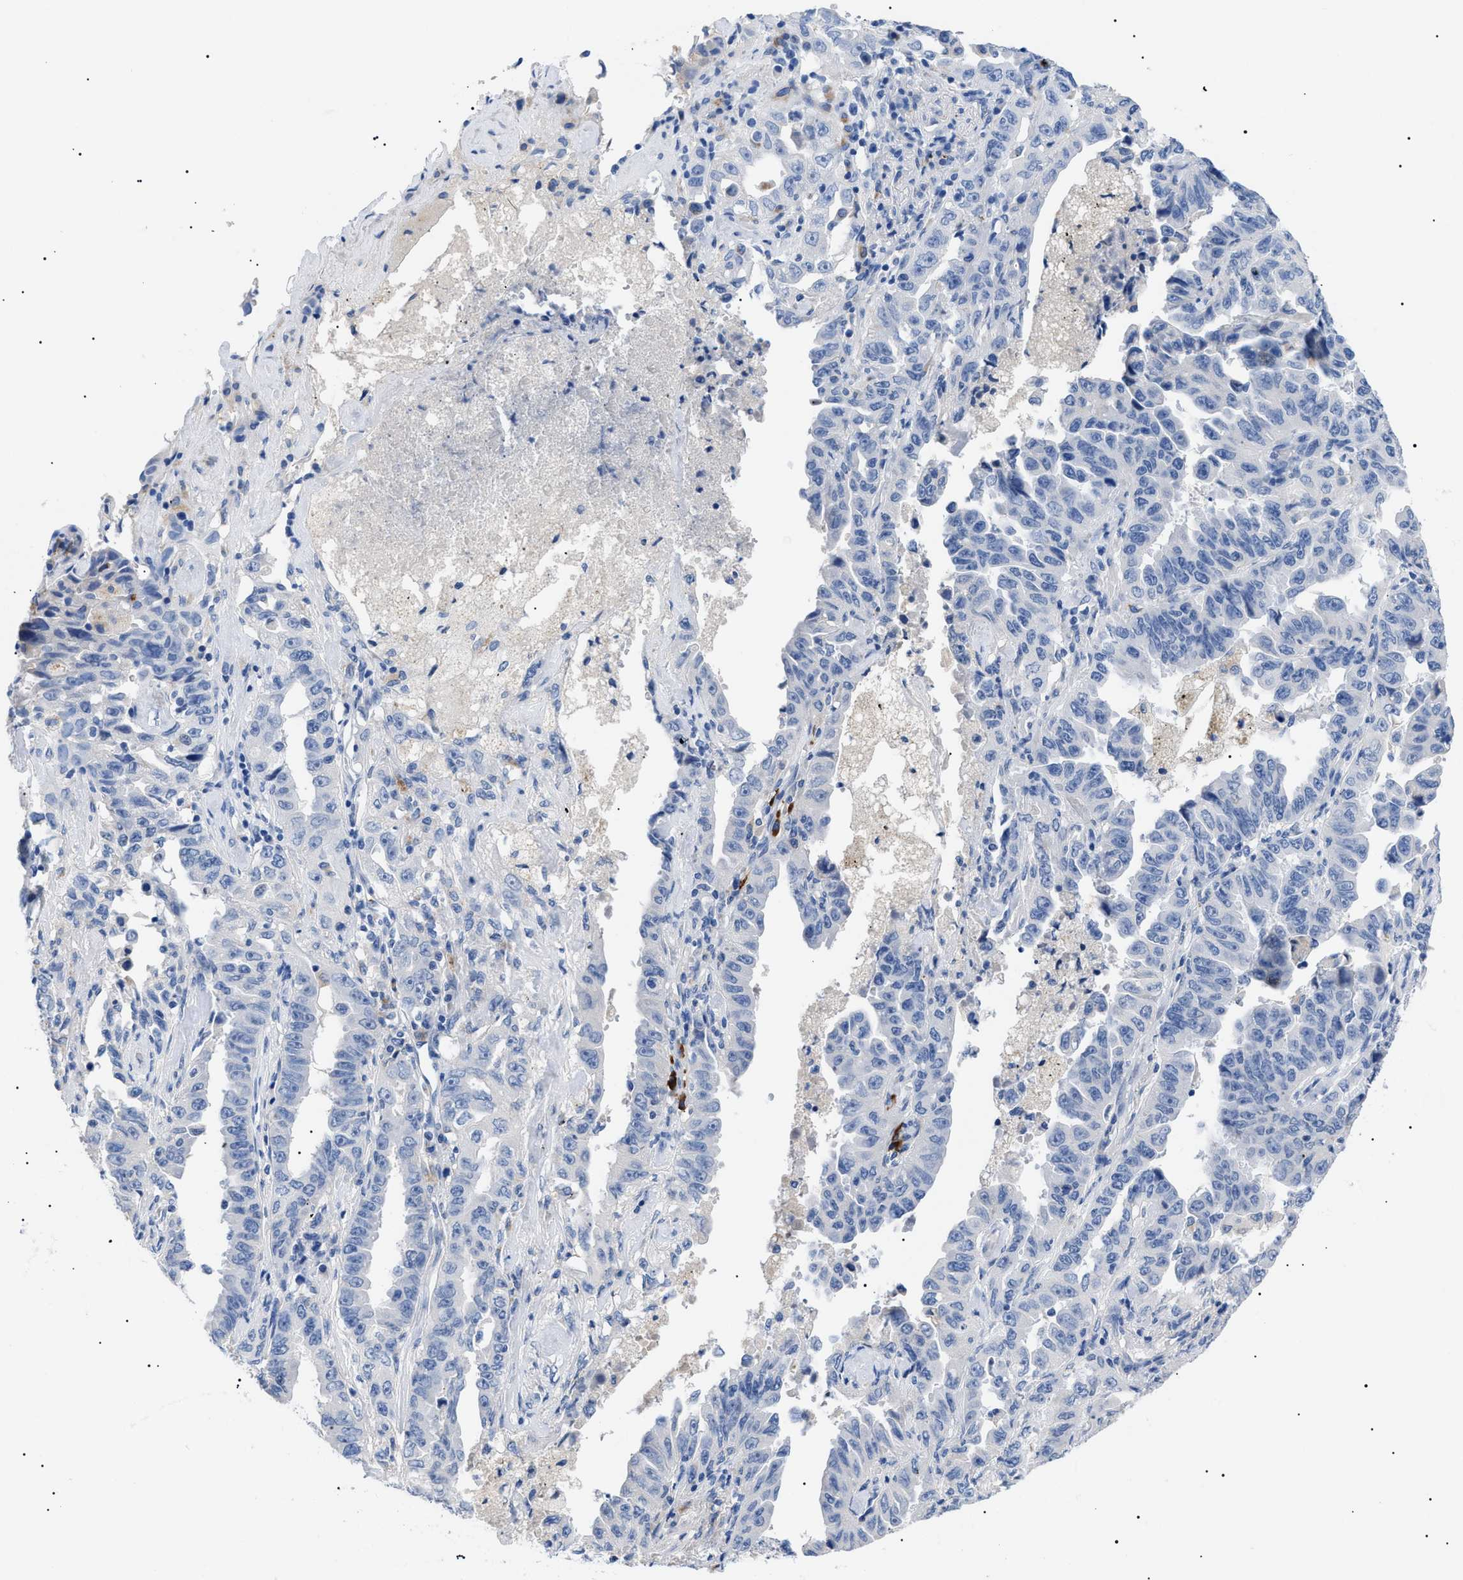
{"staining": {"intensity": "negative", "quantity": "none", "location": "none"}, "tissue": "lung cancer", "cell_type": "Tumor cells", "image_type": "cancer", "snomed": [{"axis": "morphology", "description": "Adenocarcinoma, NOS"}, {"axis": "topography", "description": "Lung"}], "caption": "Tumor cells are negative for brown protein staining in lung cancer.", "gene": "ACKR1", "patient": {"sex": "female", "age": 51}}